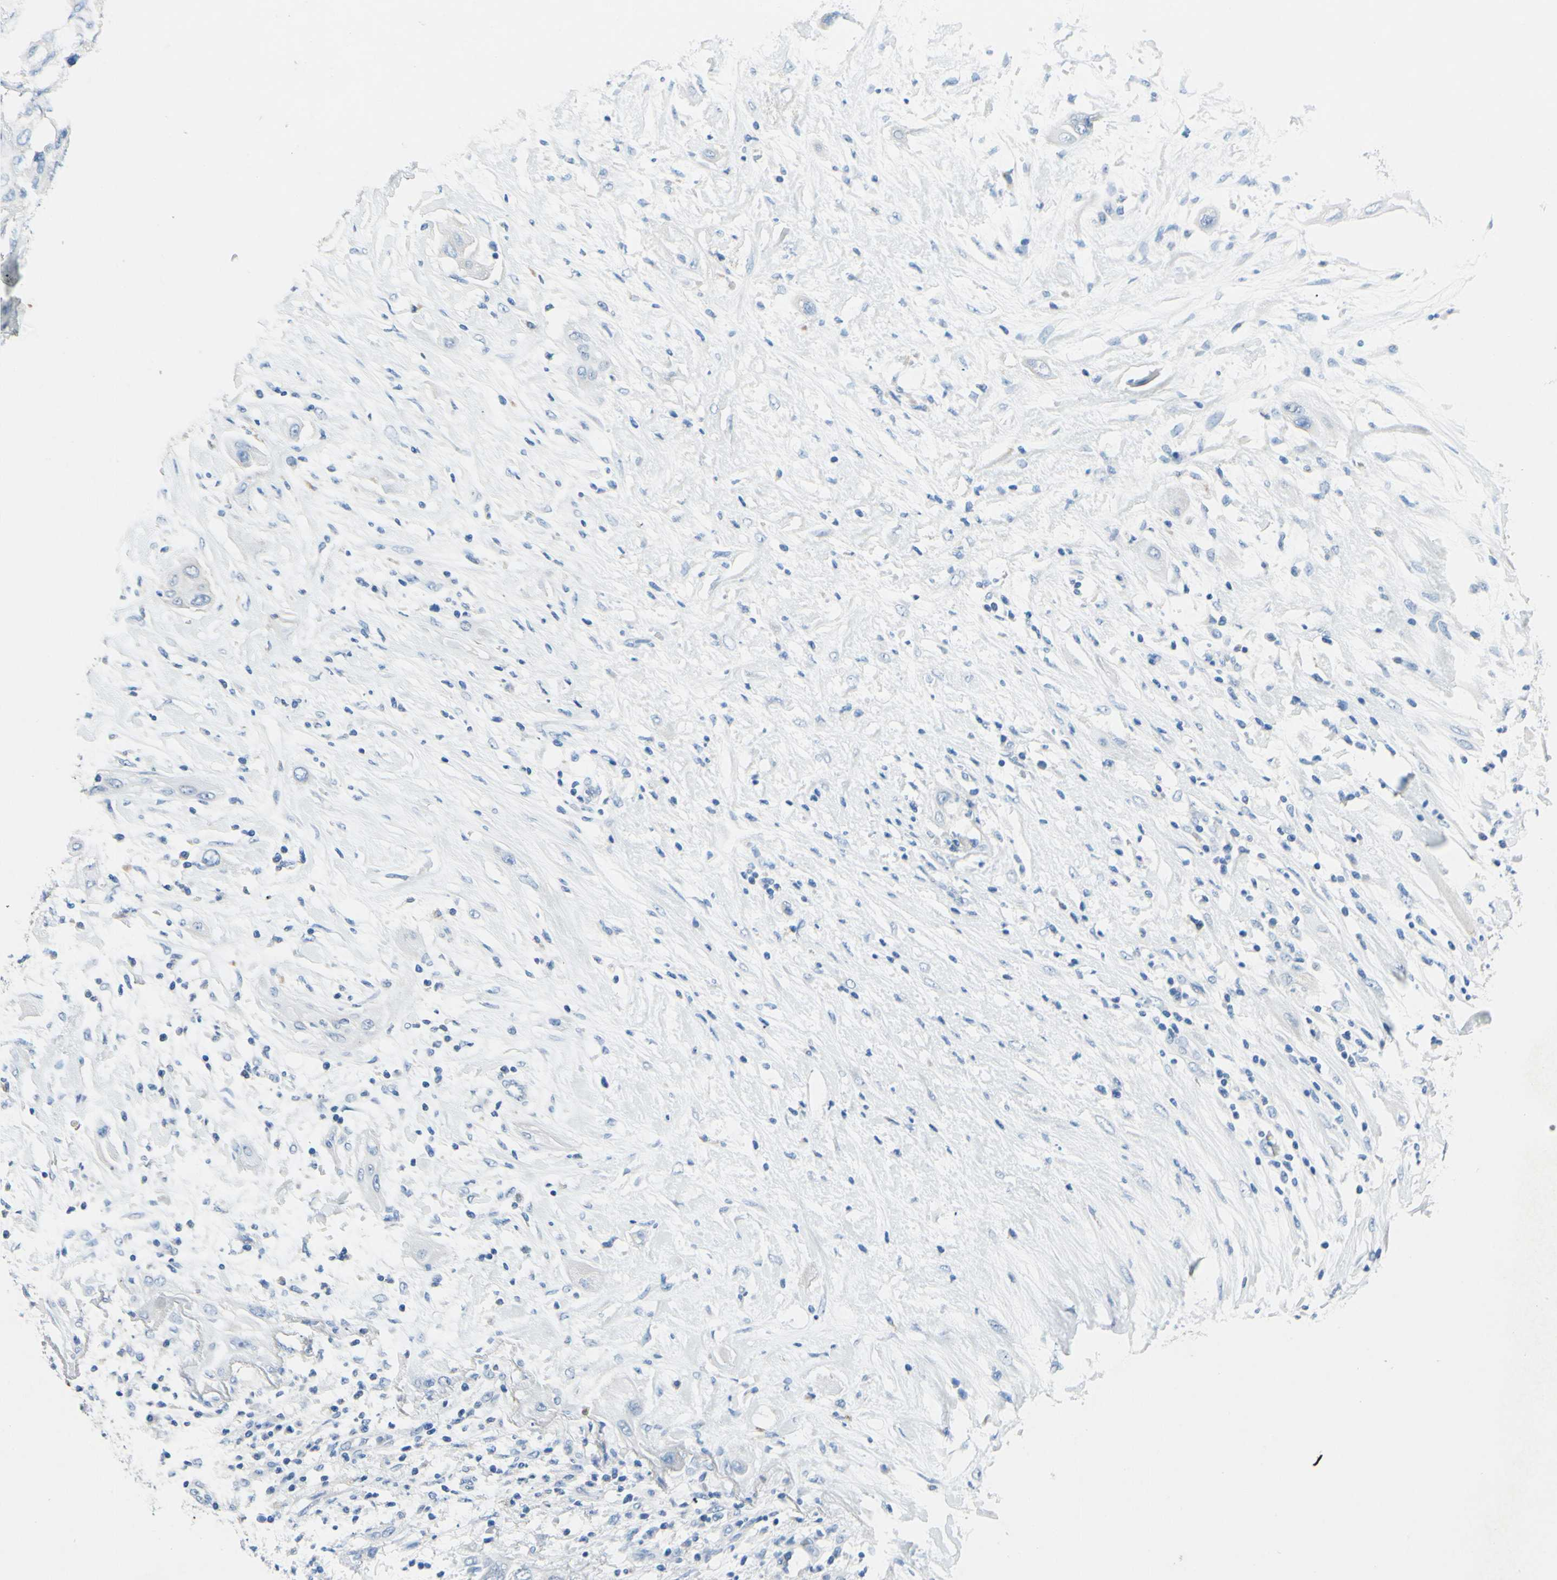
{"staining": {"intensity": "negative", "quantity": "none", "location": "none"}, "tissue": "lung cancer", "cell_type": "Tumor cells", "image_type": "cancer", "snomed": [{"axis": "morphology", "description": "Squamous cell carcinoma, NOS"}, {"axis": "topography", "description": "Lung"}], "caption": "An IHC image of lung cancer is shown. There is no staining in tumor cells of lung cancer. (Stains: DAB immunohistochemistry with hematoxylin counter stain, Microscopy: brightfield microscopy at high magnification).", "gene": "CDH10", "patient": {"sex": "female", "age": 47}}